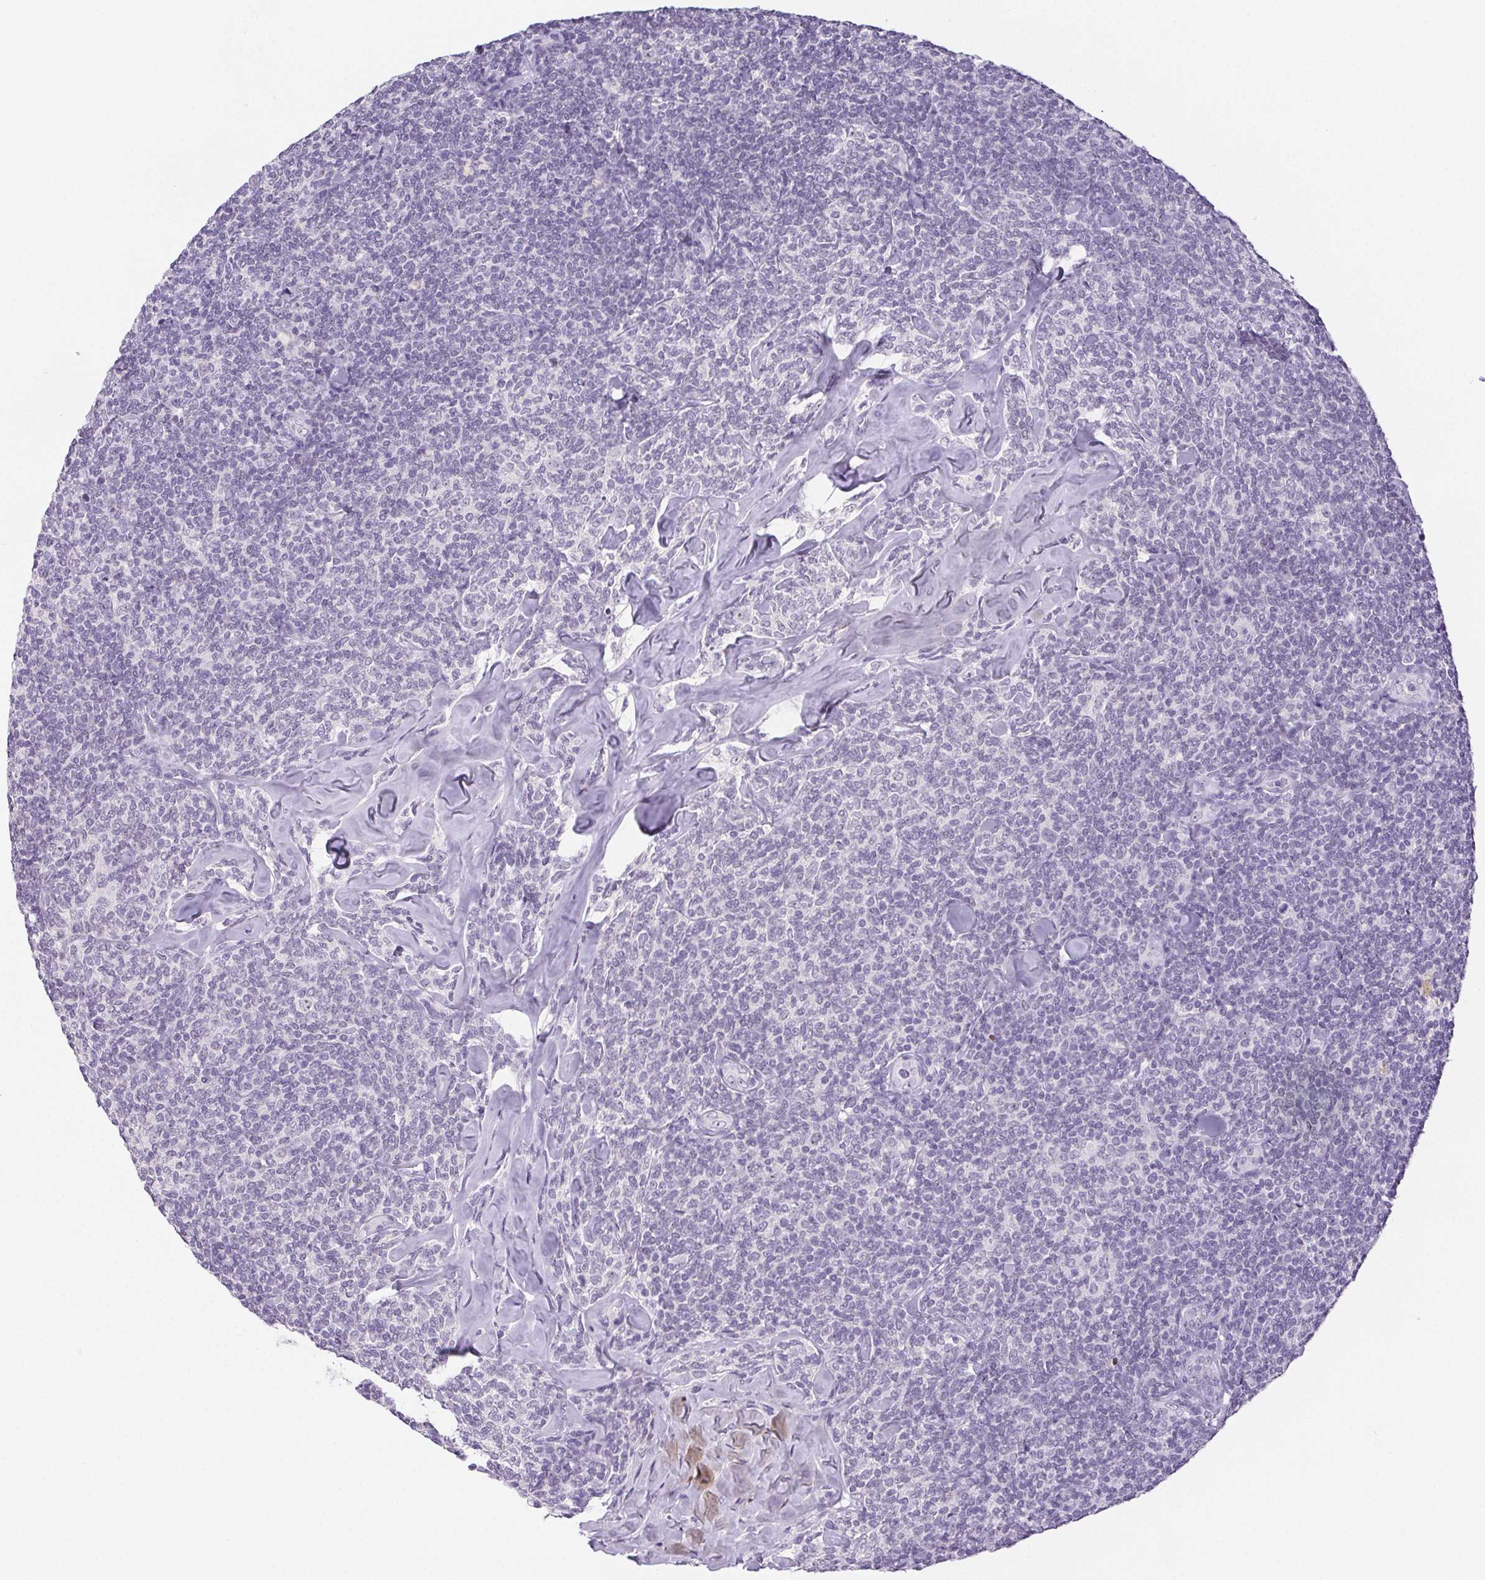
{"staining": {"intensity": "negative", "quantity": "none", "location": "none"}, "tissue": "lymphoma", "cell_type": "Tumor cells", "image_type": "cancer", "snomed": [{"axis": "morphology", "description": "Malignant lymphoma, non-Hodgkin's type, Low grade"}, {"axis": "topography", "description": "Lymph node"}], "caption": "DAB (3,3'-diaminobenzidine) immunohistochemical staining of human malignant lymphoma, non-Hodgkin's type (low-grade) demonstrates no significant expression in tumor cells.", "gene": "ST8SIA3", "patient": {"sex": "female", "age": 56}}